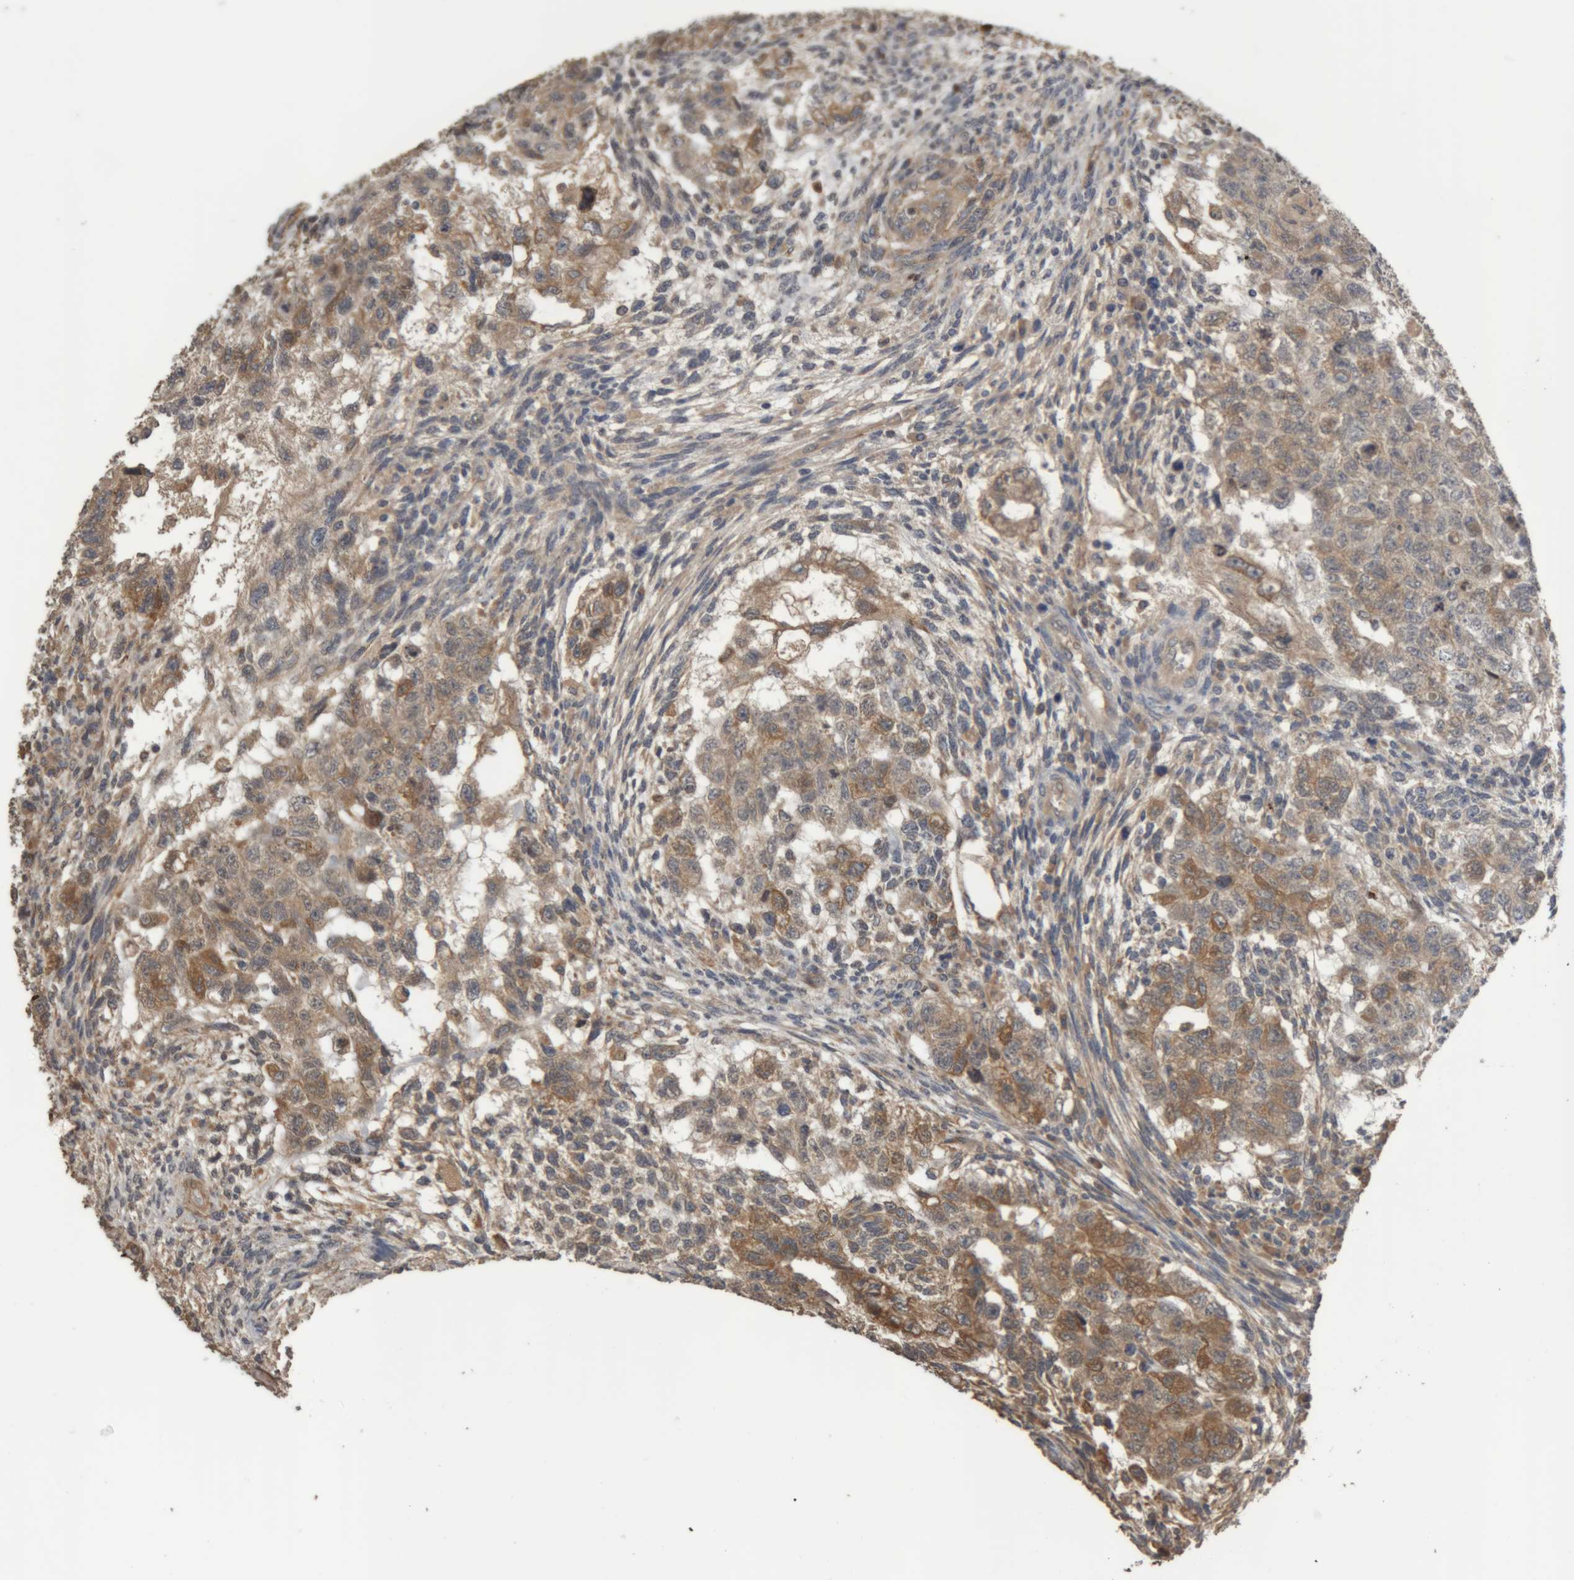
{"staining": {"intensity": "moderate", "quantity": ">75%", "location": "cytoplasmic/membranous"}, "tissue": "testis cancer", "cell_type": "Tumor cells", "image_type": "cancer", "snomed": [{"axis": "morphology", "description": "Normal tissue, NOS"}, {"axis": "morphology", "description": "Carcinoma, Embryonal, NOS"}, {"axis": "topography", "description": "Testis"}], "caption": "A brown stain highlights moderate cytoplasmic/membranous staining of a protein in human testis cancer (embryonal carcinoma) tumor cells.", "gene": "TMED7", "patient": {"sex": "male", "age": 36}}